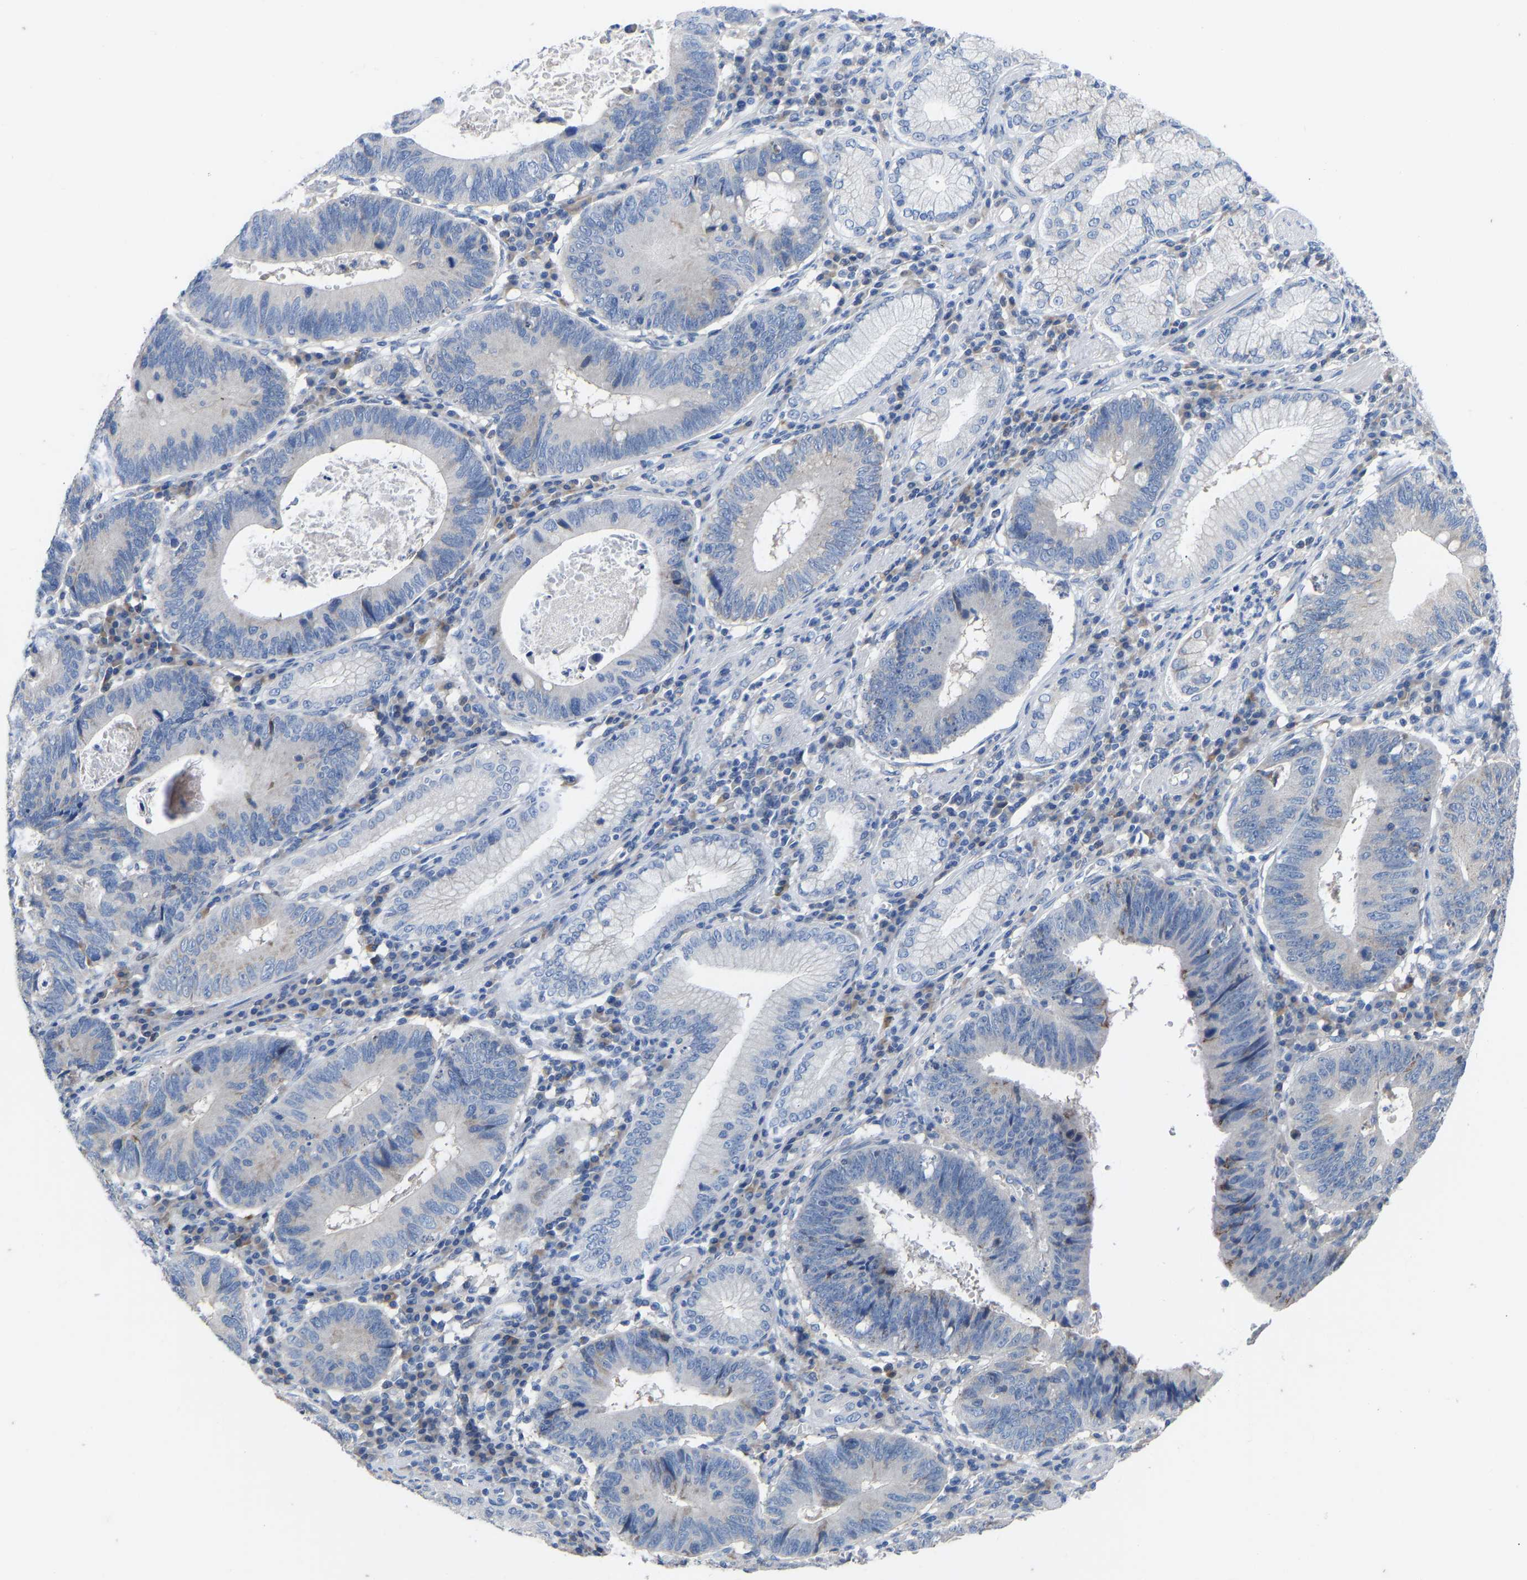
{"staining": {"intensity": "negative", "quantity": "none", "location": "none"}, "tissue": "stomach cancer", "cell_type": "Tumor cells", "image_type": "cancer", "snomed": [{"axis": "morphology", "description": "Adenocarcinoma, NOS"}, {"axis": "topography", "description": "Stomach"}], "caption": "The micrograph exhibits no significant positivity in tumor cells of stomach adenocarcinoma.", "gene": "OLIG2", "patient": {"sex": "male", "age": 59}}